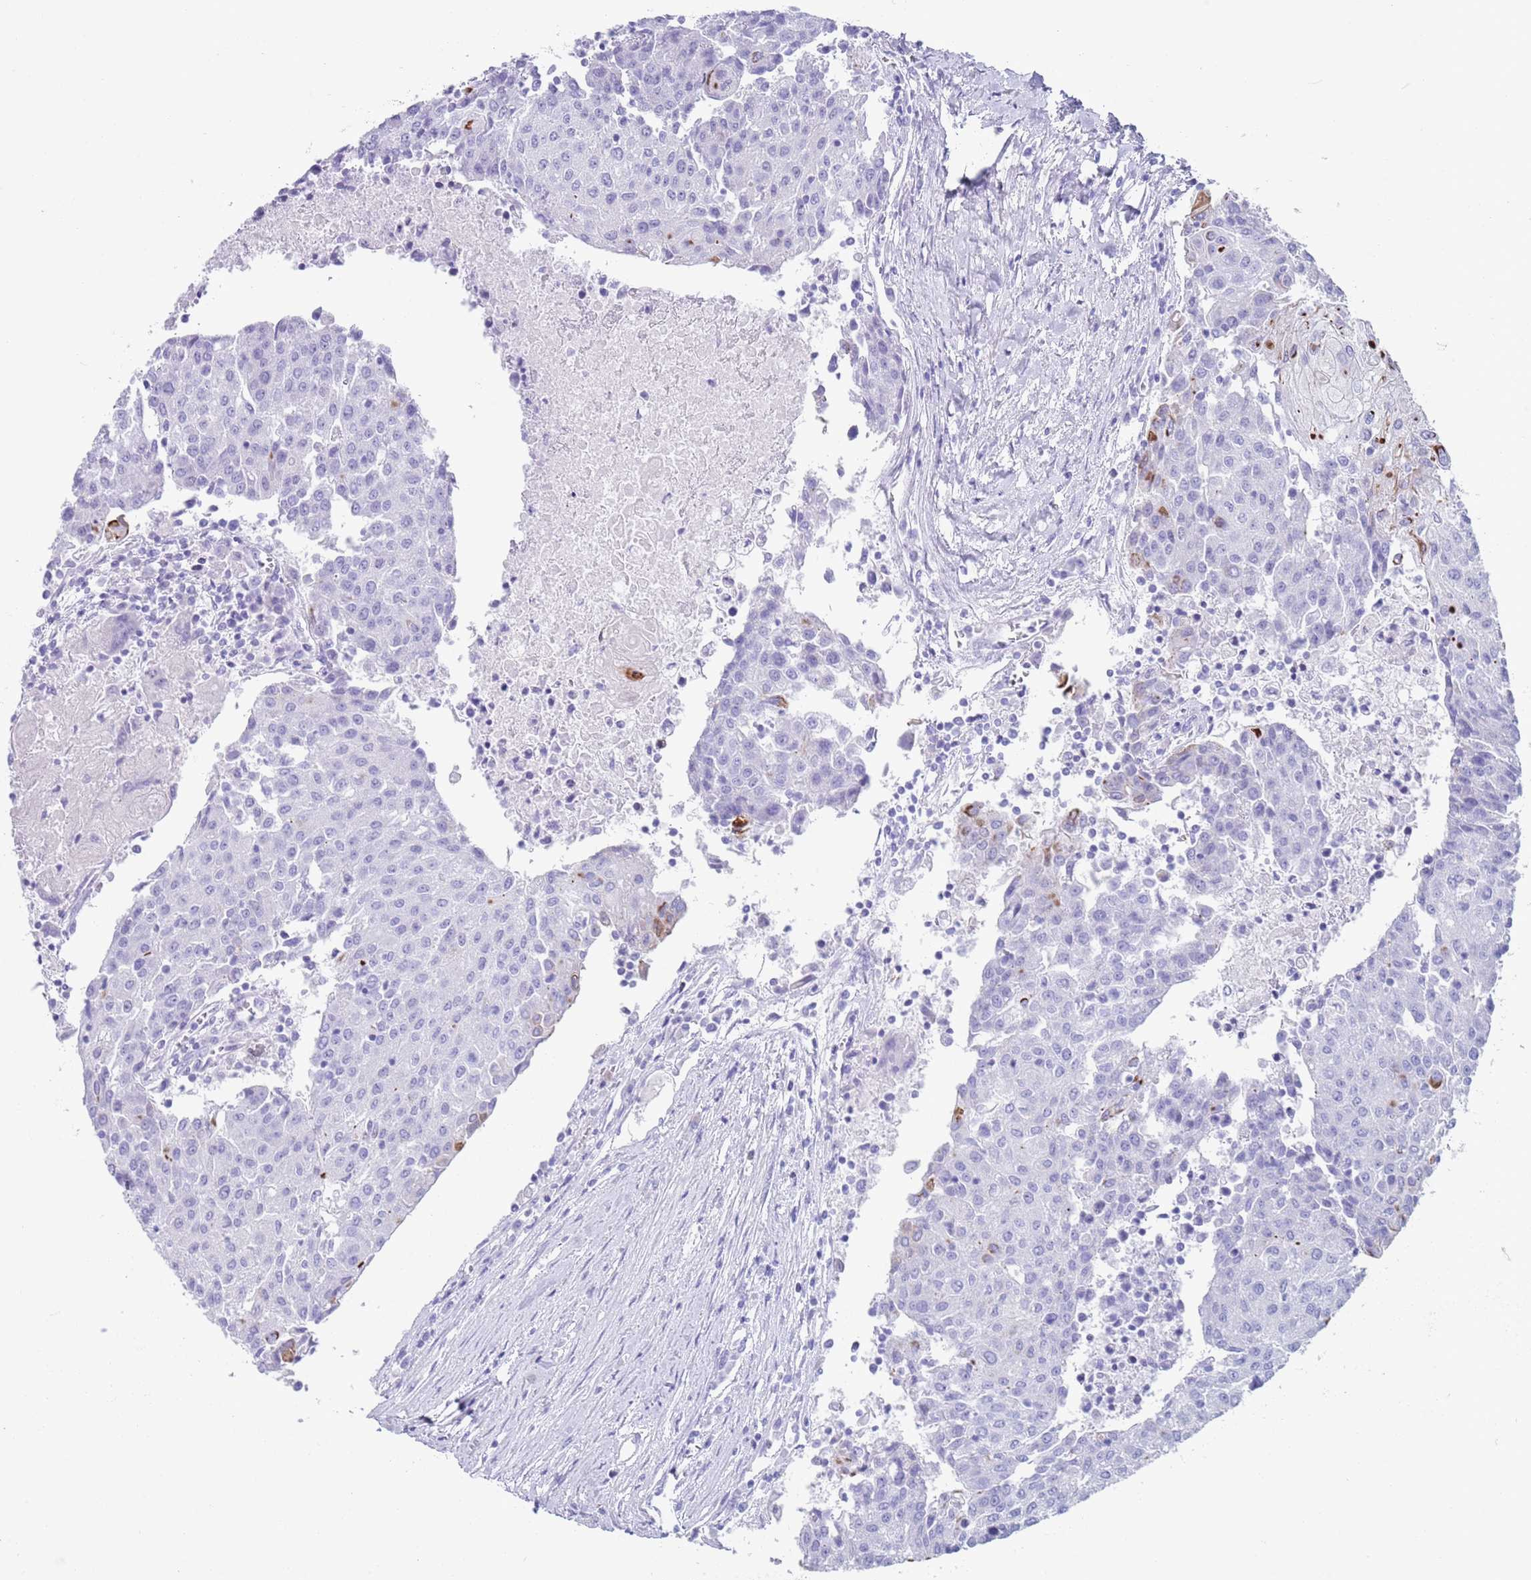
{"staining": {"intensity": "negative", "quantity": "none", "location": "none"}, "tissue": "urothelial cancer", "cell_type": "Tumor cells", "image_type": "cancer", "snomed": [{"axis": "morphology", "description": "Urothelial carcinoma, High grade"}, {"axis": "topography", "description": "Urinary bladder"}], "caption": "Immunohistochemical staining of human urothelial cancer displays no significant staining in tumor cells.", "gene": "CPXM2", "patient": {"sex": "female", "age": 85}}